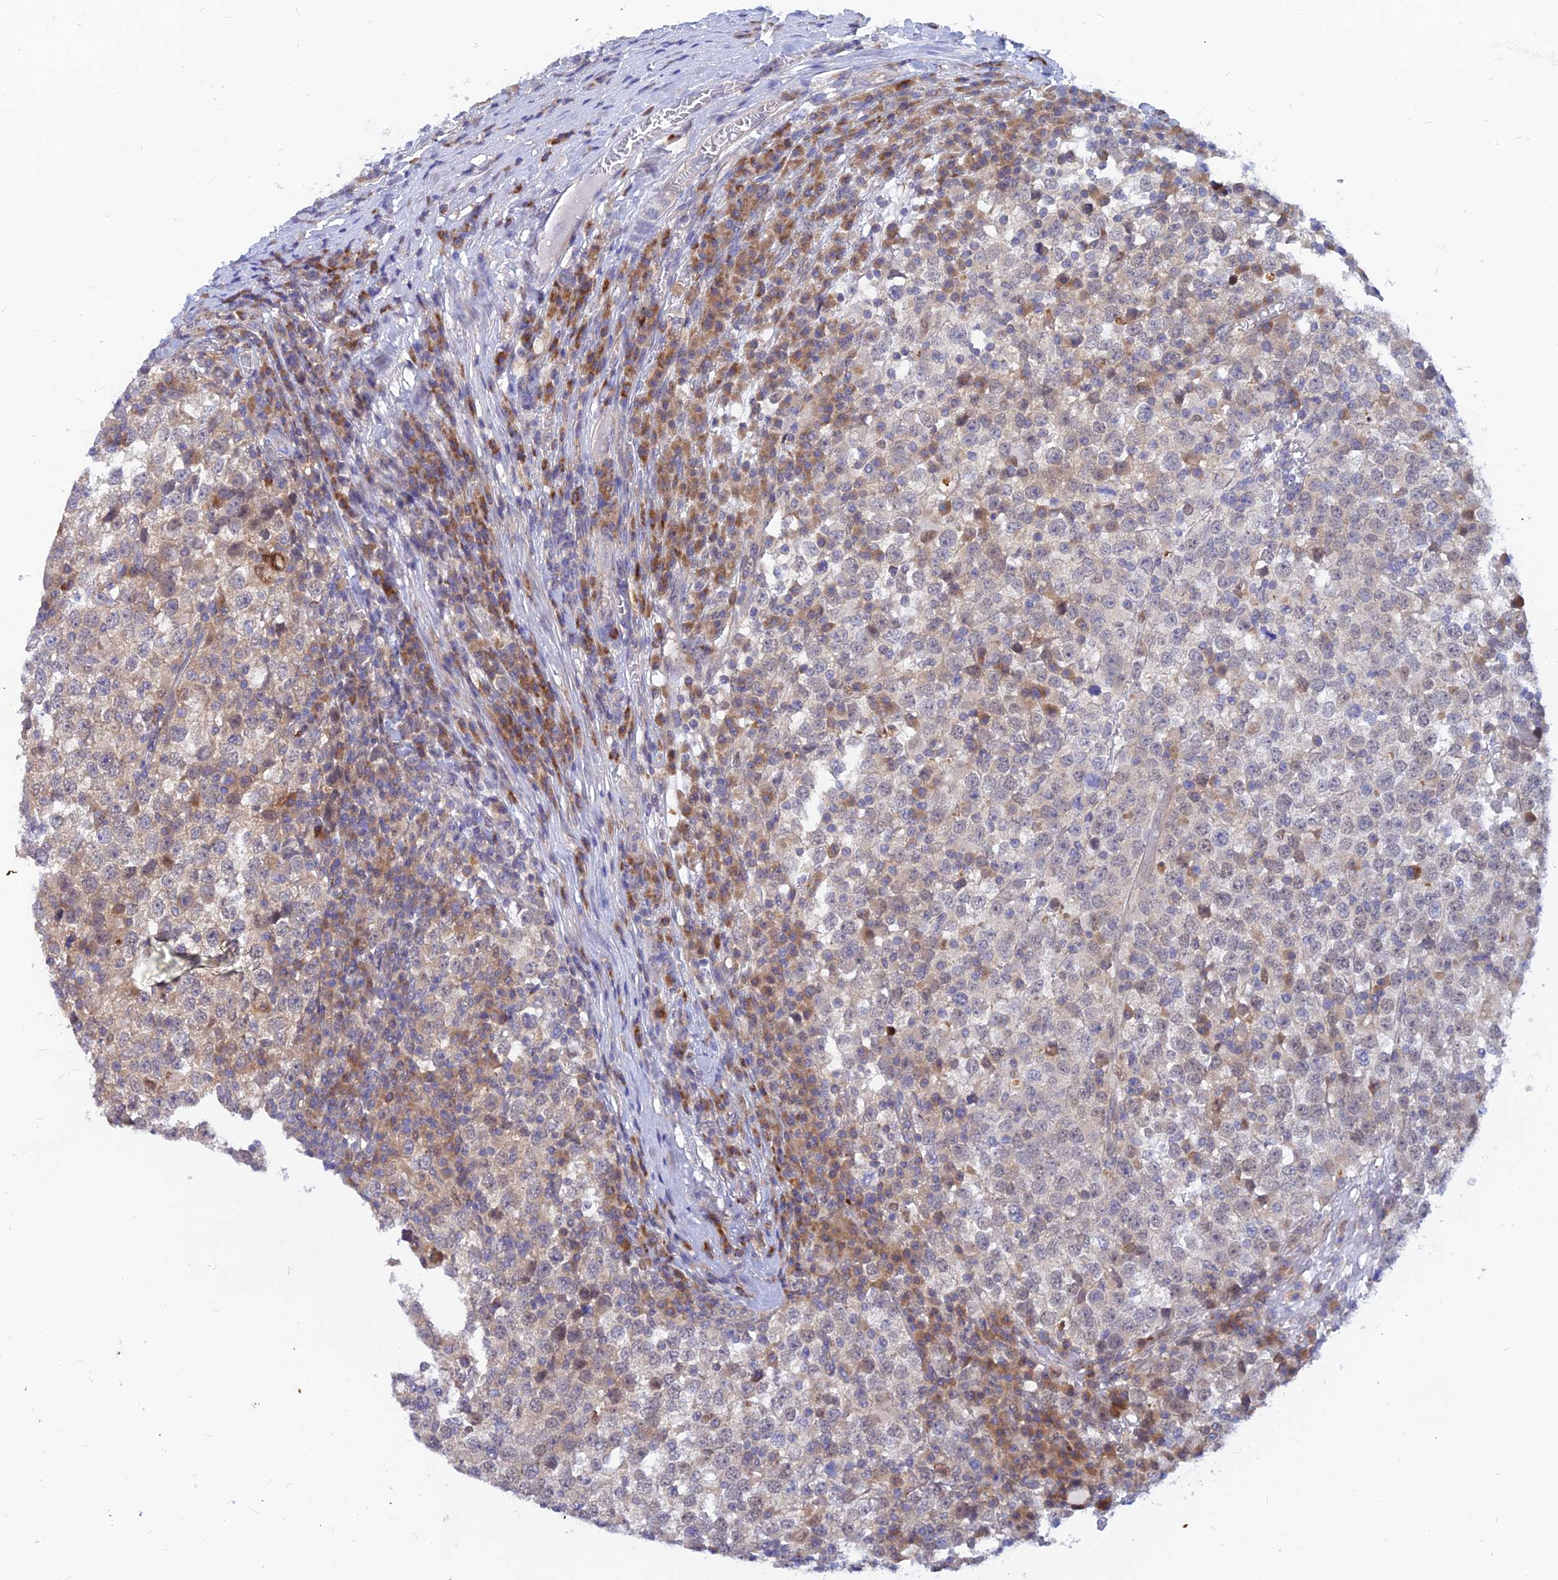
{"staining": {"intensity": "negative", "quantity": "none", "location": "none"}, "tissue": "testis cancer", "cell_type": "Tumor cells", "image_type": "cancer", "snomed": [{"axis": "morphology", "description": "Seminoma, NOS"}, {"axis": "topography", "description": "Testis"}], "caption": "The photomicrograph displays no staining of tumor cells in testis cancer (seminoma).", "gene": "DNAJC16", "patient": {"sex": "male", "age": 65}}